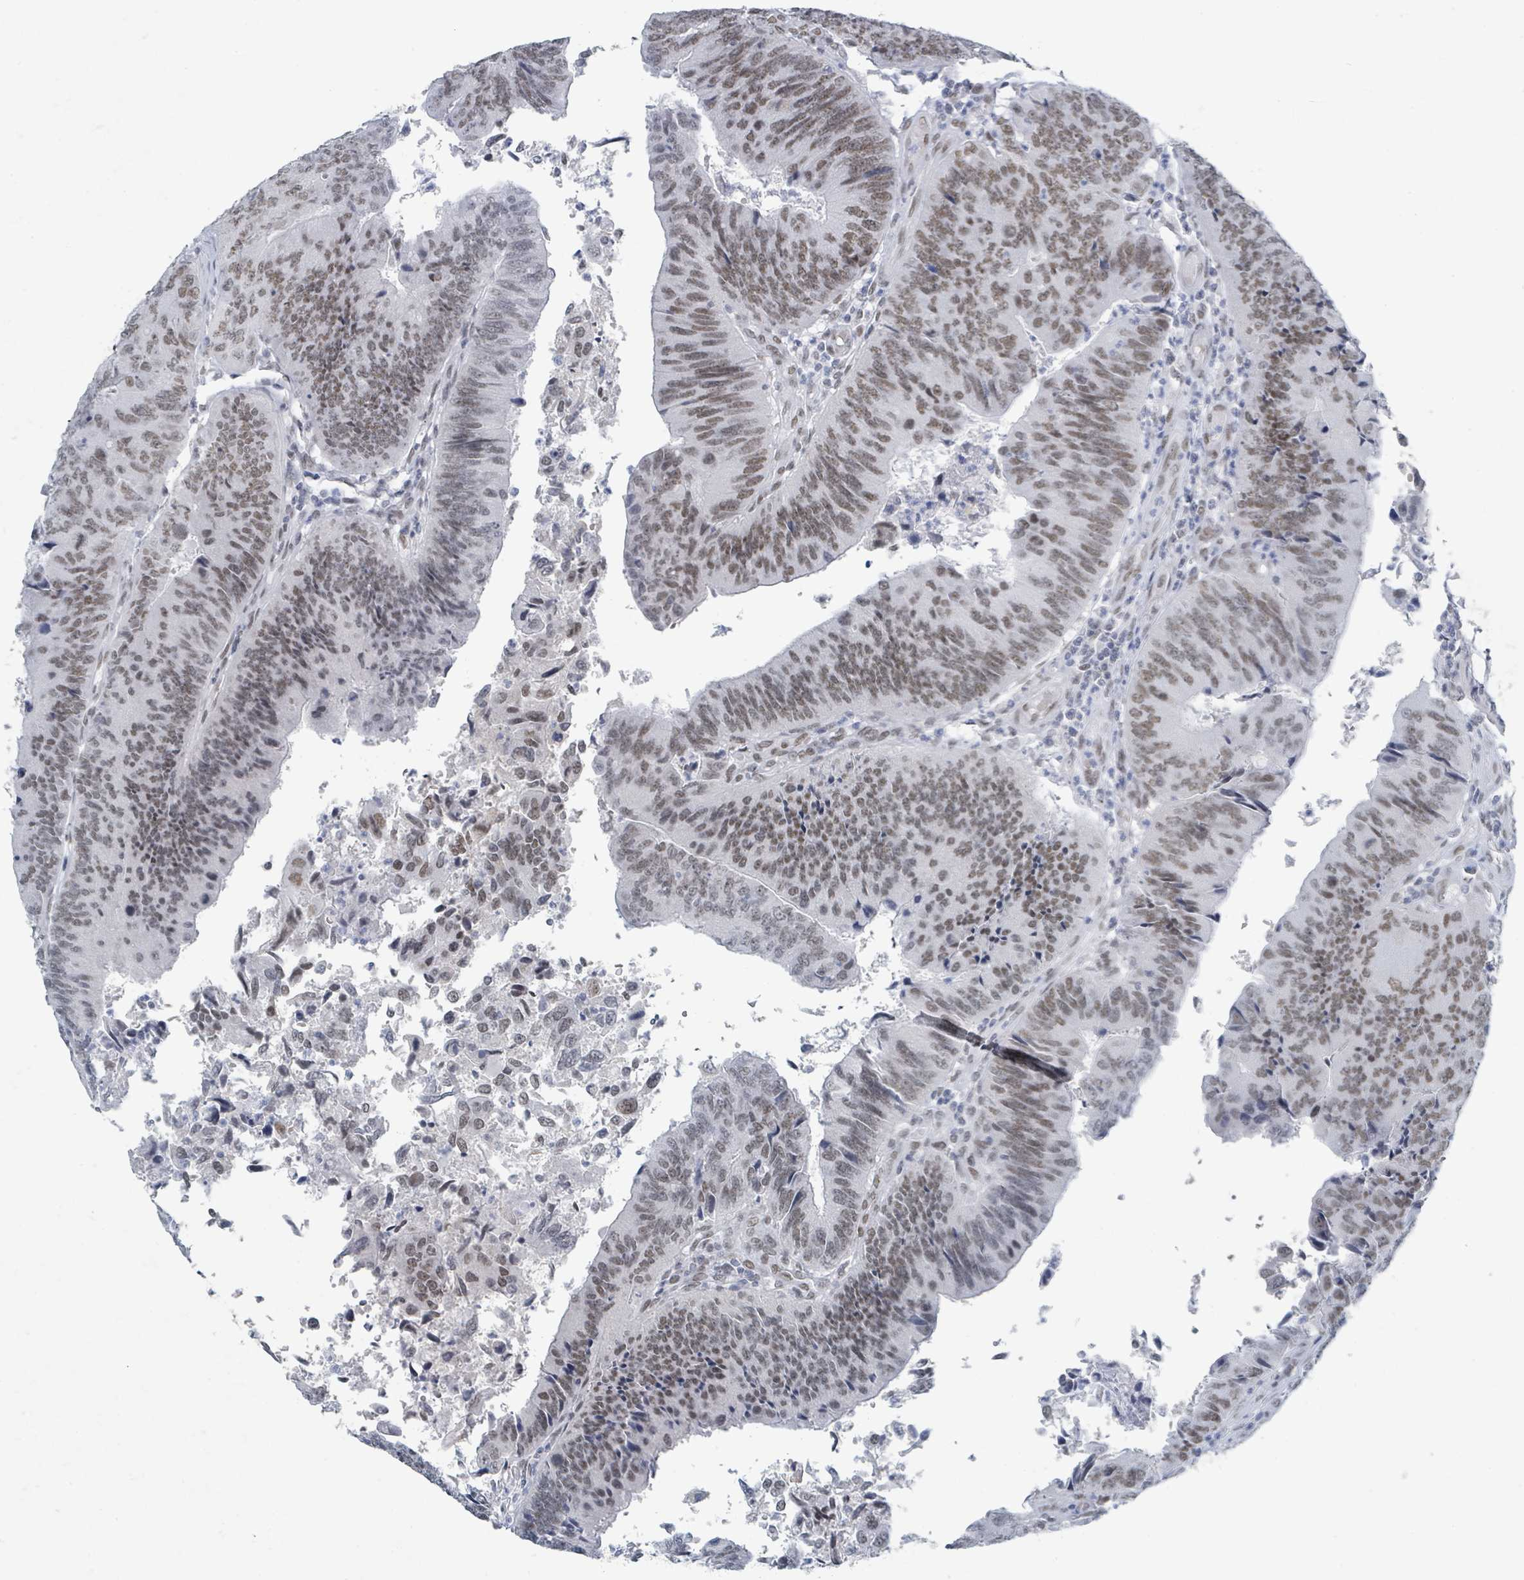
{"staining": {"intensity": "moderate", "quantity": ">75%", "location": "nuclear"}, "tissue": "colorectal cancer", "cell_type": "Tumor cells", "image_type": "cancer", "snomed": [{"axis": "morphology", "description": "Adenocarcinoma, NOS"}, {"axis": "topography", "description": "Colon"}], "caption": "Colorectal cancer (adenocarcinoma) tissue exhibits moderate nuclear positivity in about >75% of tumor cells", "gene": "EHMT2", "patient": {"sex": "female", "age": 67}}